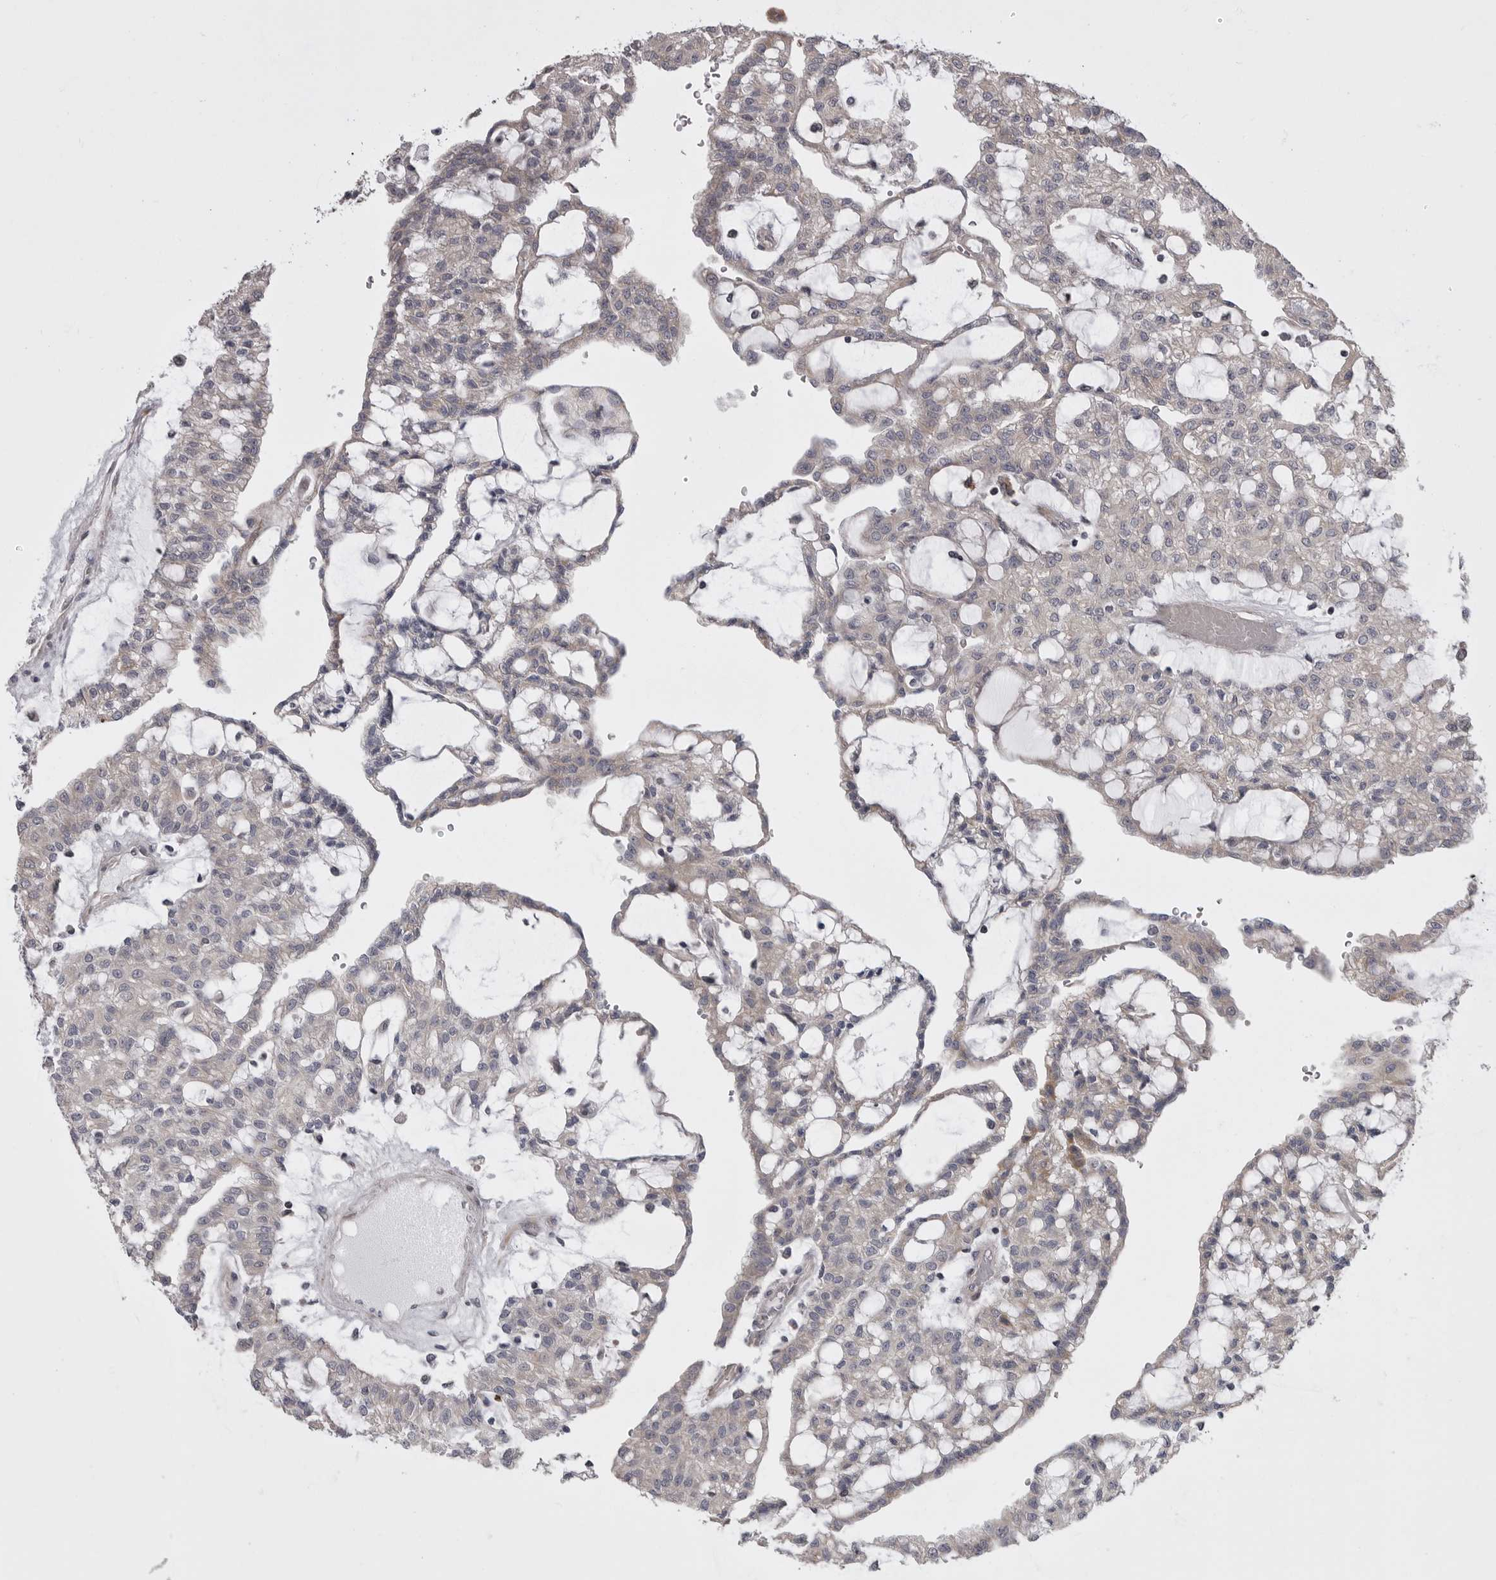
{"staining": {"intensity": "negative", "quantity": "none", "location": "none"}, "tissue": "renal cancer", "cell_type": "Tumor cells", "image_type": "cancer", "snomed": [{"axis": "morphology", "description": "Adenocarcinoma, NOS"}, {"axis": "topography", "description": "Kidney"}], "caption": "The IHC micrograph has no significant staining in tumor cells of renal cancer tissue.", "gene": "ZNRF1", "patient": {"sex": "male", "age": 63}}